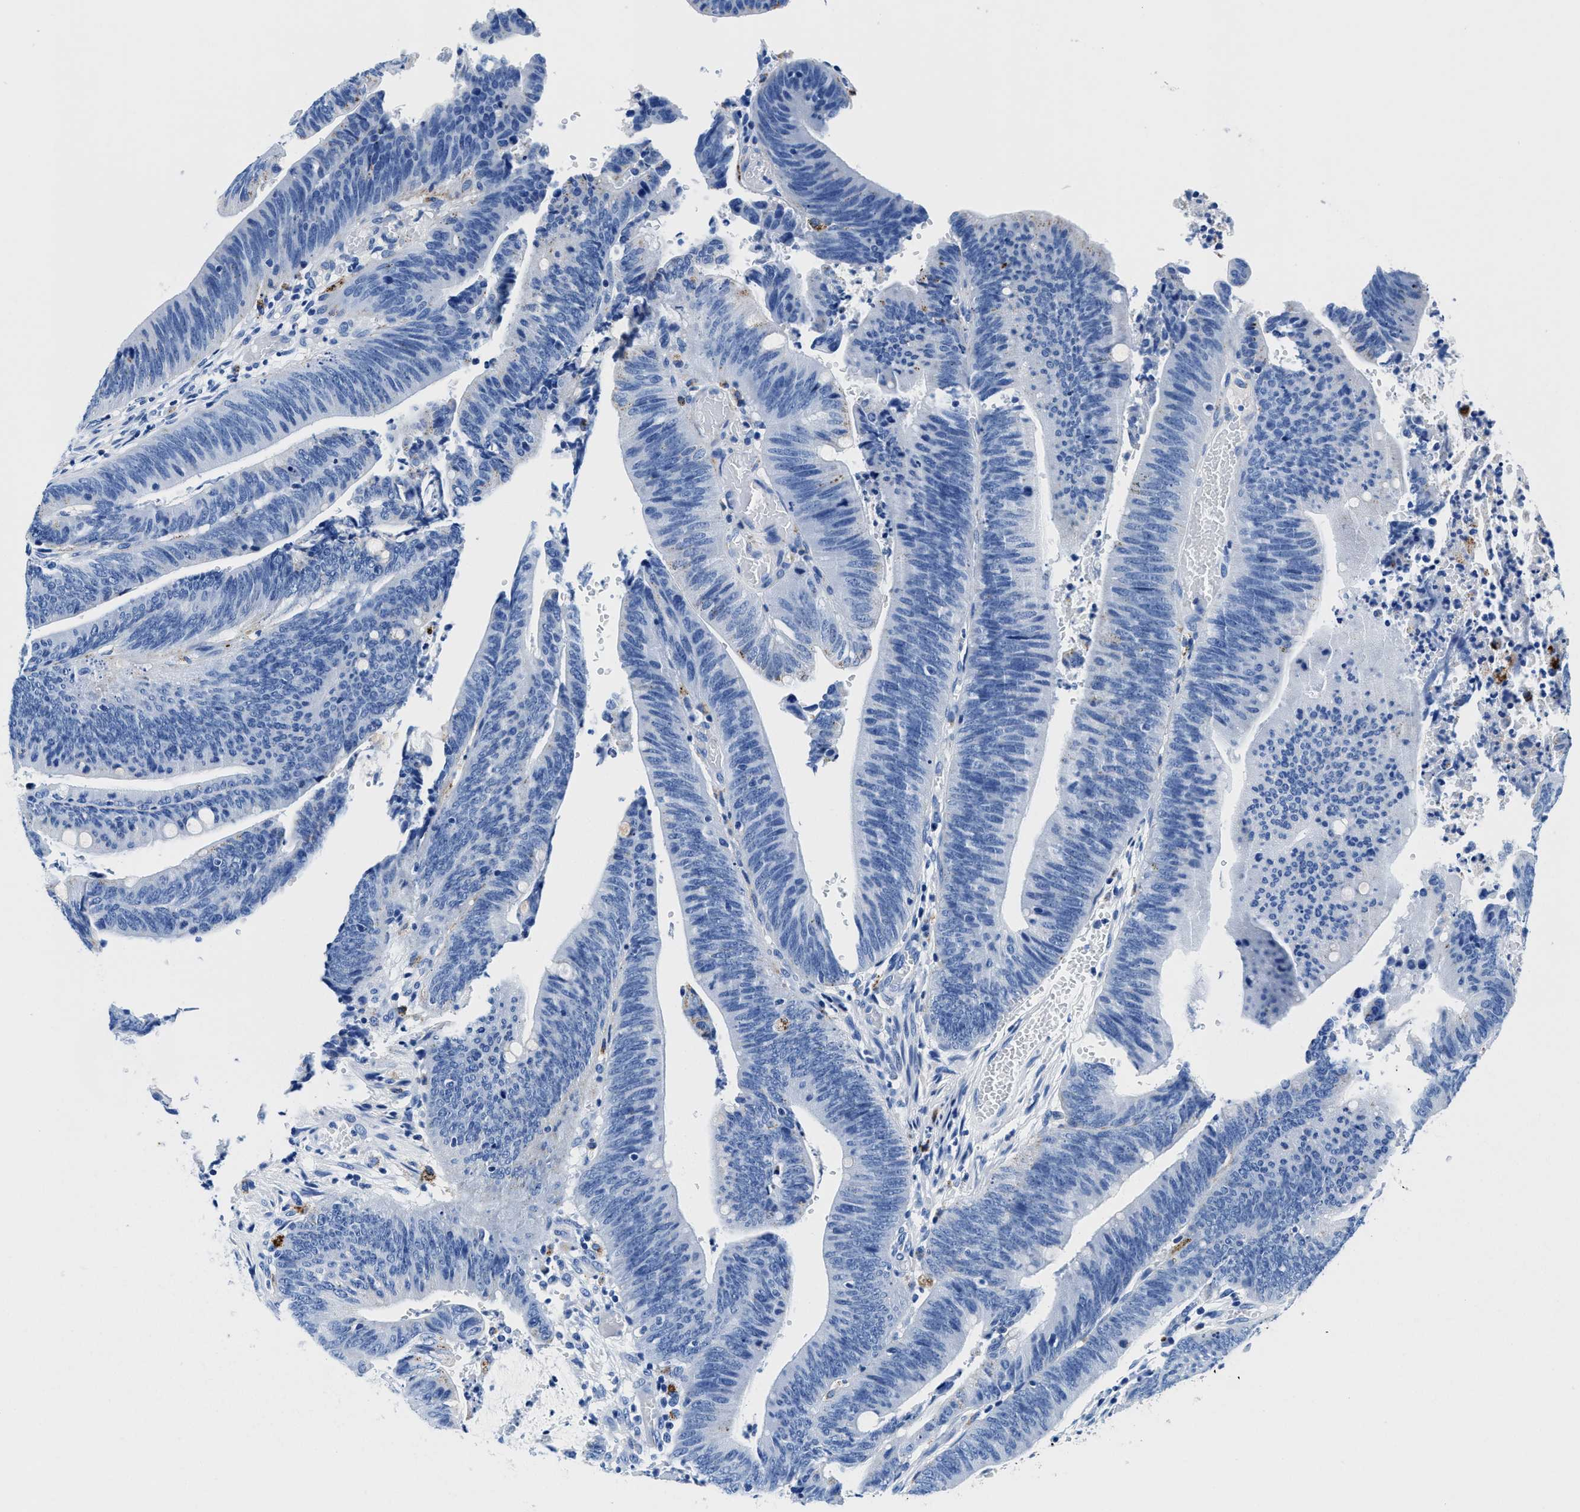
{"staining": {"intensity": "negative", "quantity": "none", "location": "none"}, "tissue": "colorectal cancer", "cell_type": "Tumor cells", "image_type": "cancer", "snomed": [{"axis": "morphology", "description": "Normal tissue, NOS"}, {"axis": "morphology", "description": "Adenocarcinoma, NOS"}, {"axis": "topography", "description": "Rectum"}], "caption": "Colorectal cancer (adenocarcinoma) stained for a protein using IHC displays no positivity tumor cells.", "gene": "OR14K1", "patient": {"sex": "female", "age": 66}}